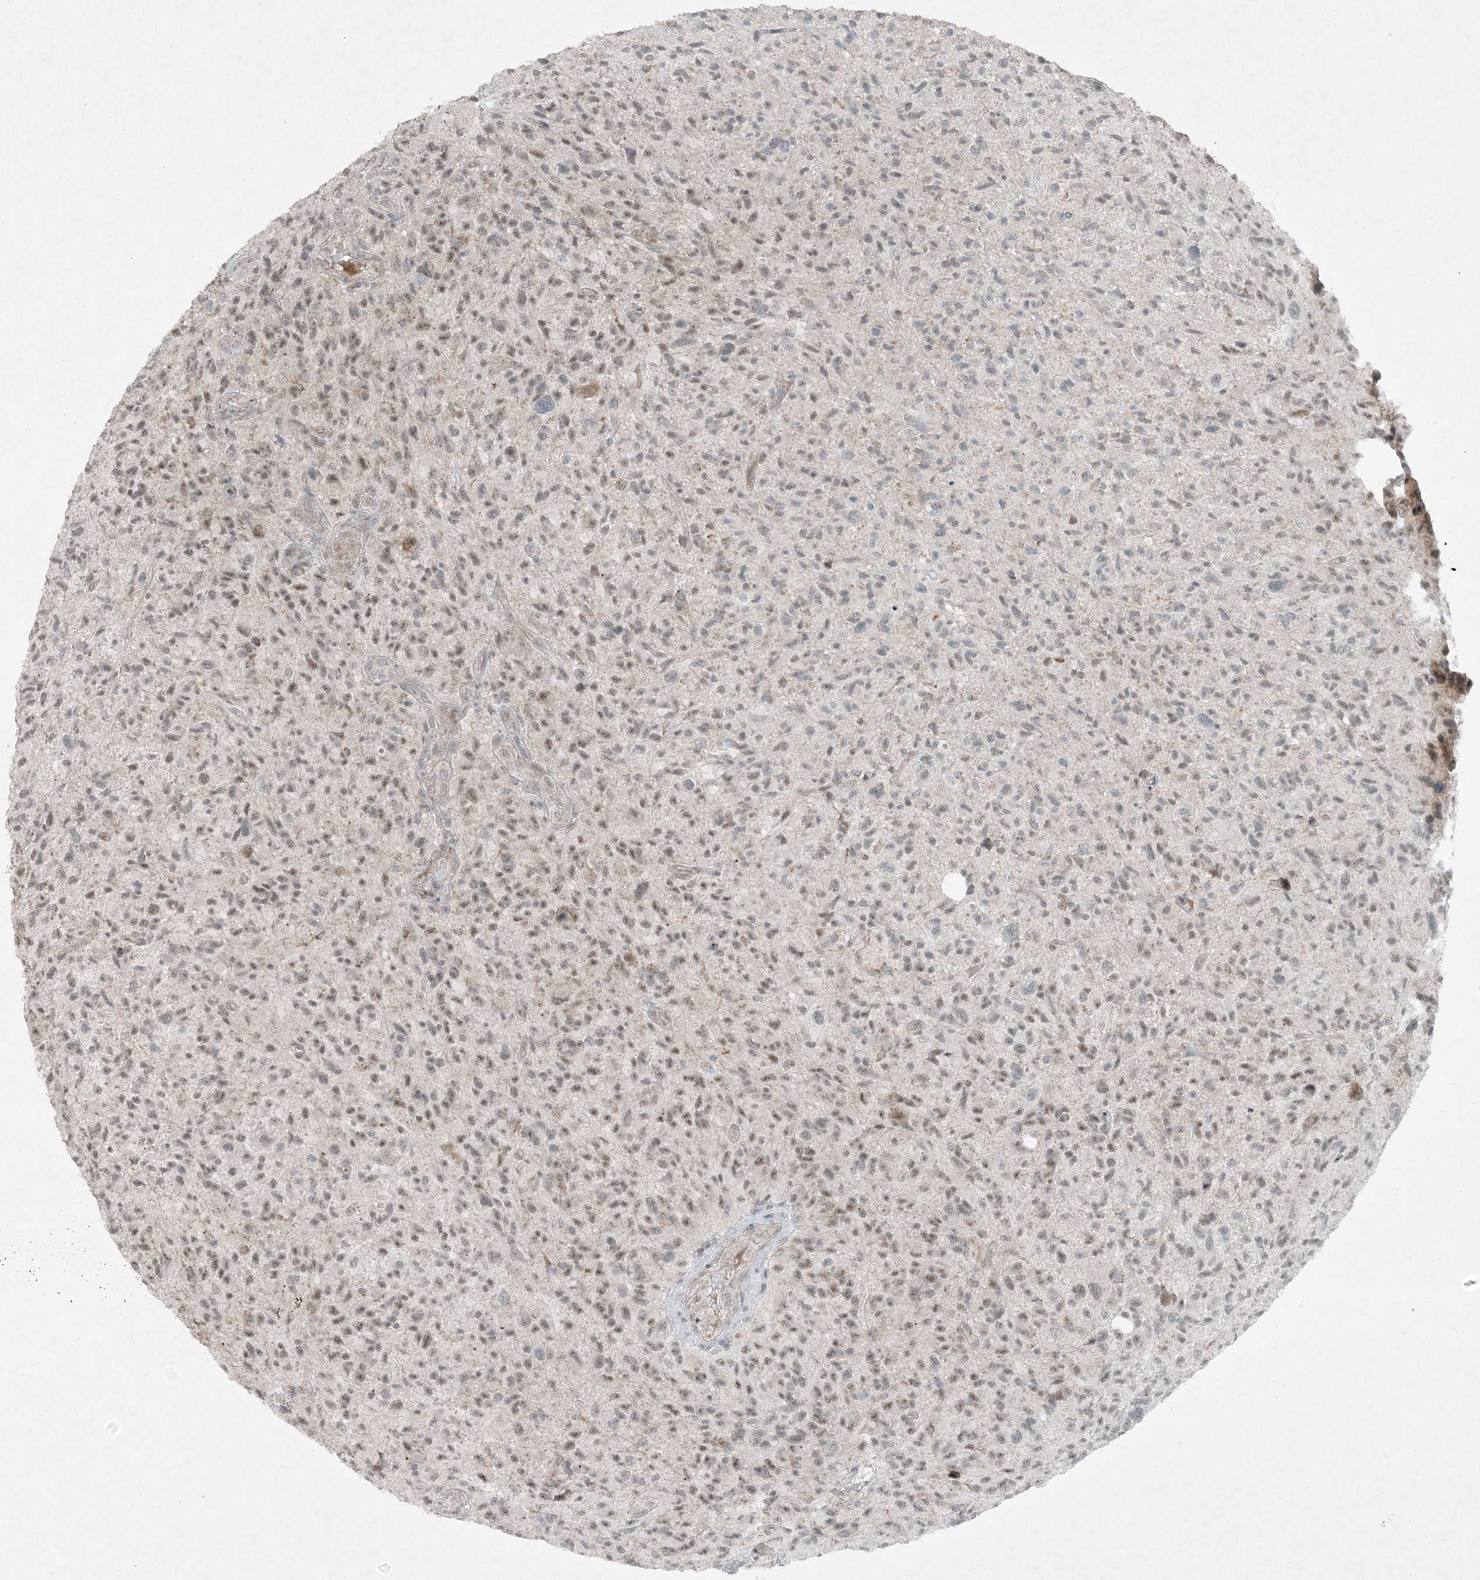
{"staining": {"intensity": "weak", "quantity": ">75%", "location": "nuclear"}, "tissue": "glioma", "cell_type": "Tumor cells", "image_type": "cancer", "snomed": [{"axis": "morphology", "description": "Glioma, malignant, High grade"}, {"axis": "topography", "description": "Brain"}], "caption": "This is an image of immunohistochemistry staining of glioma, which shows weak expression in the nuclear of tumor cells.", "gene": "MITD1", "patient": {"sex": "male", "age": 47}}